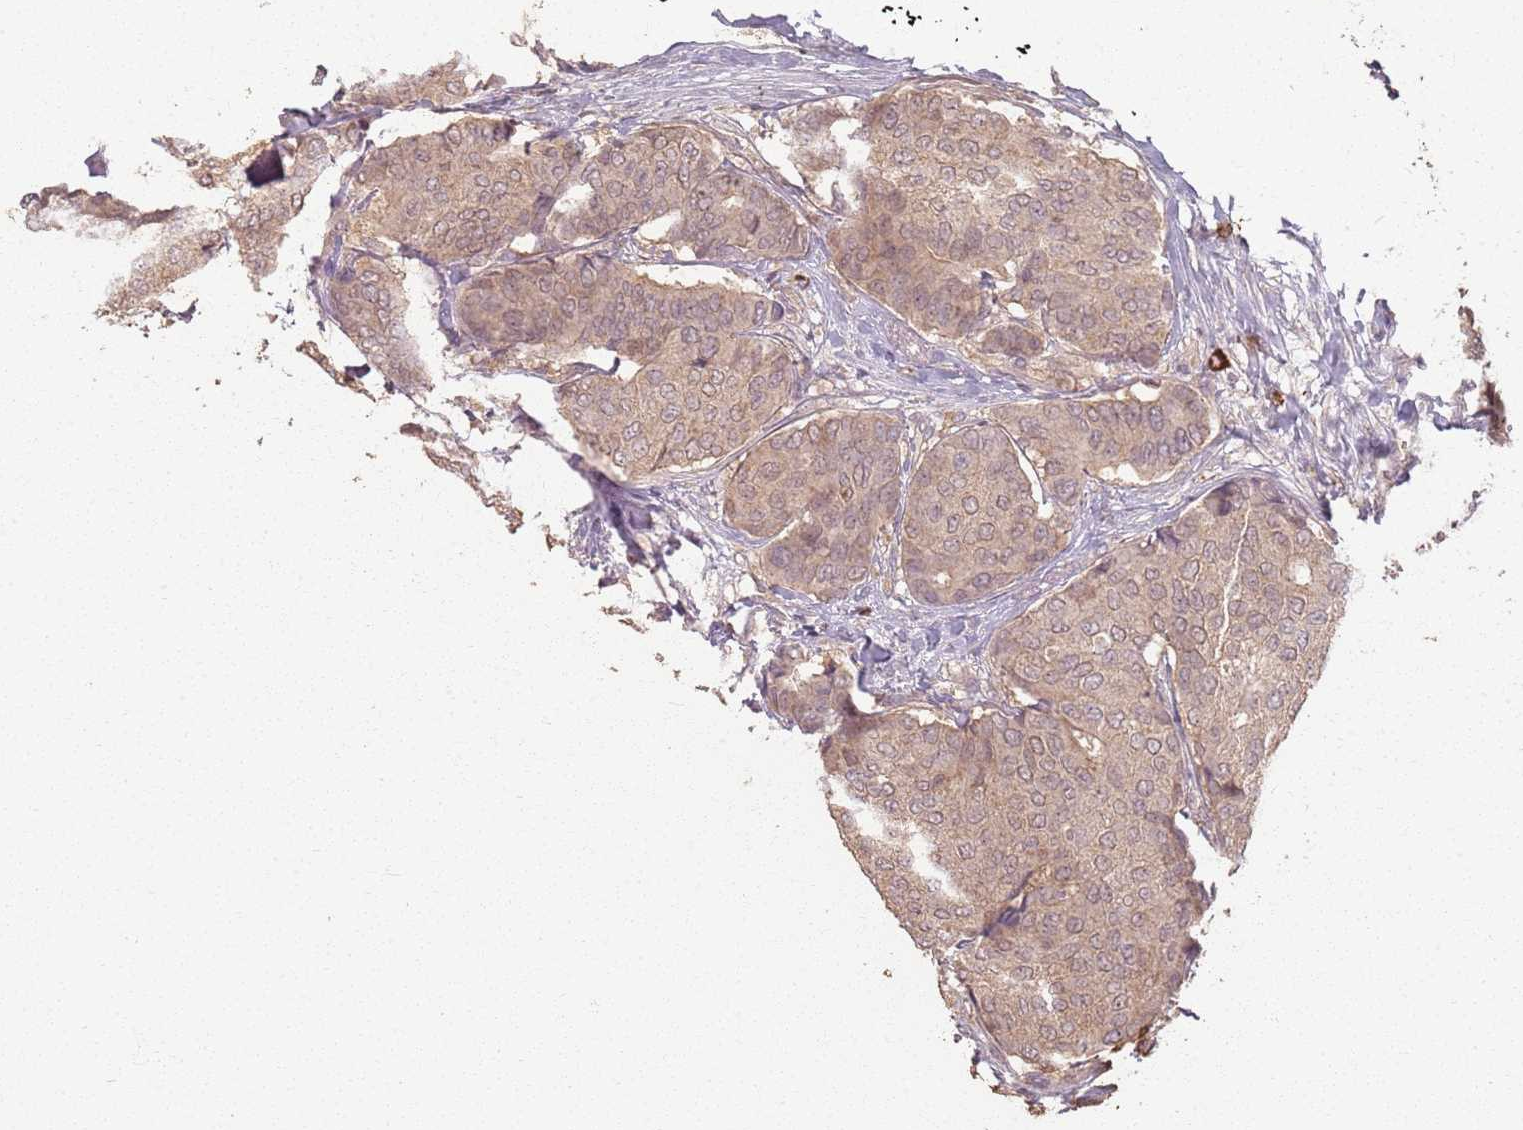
{"staining": {"intensity": "weak", "quantity": ">75%", "location": "cytoplasmic/membranous,nuclear"}, "tissue": "breast cancer", "cell_type": "Tumor cells", "image_type": "cancer", "snomed": [{"axis": "morphology", "description": "Duct carcinoma"}, {"axis": "topography", "description": "Breast"}], "caption": "Protein expression analysis of human infiltrating ductal carcinoma (breast) reveals weak cytoplasmic/membranous and nuclear positivity in approximately >75% of tumor cells.", "gene": "CCDC168", "patient": {"sex": "female", "age": 75}}